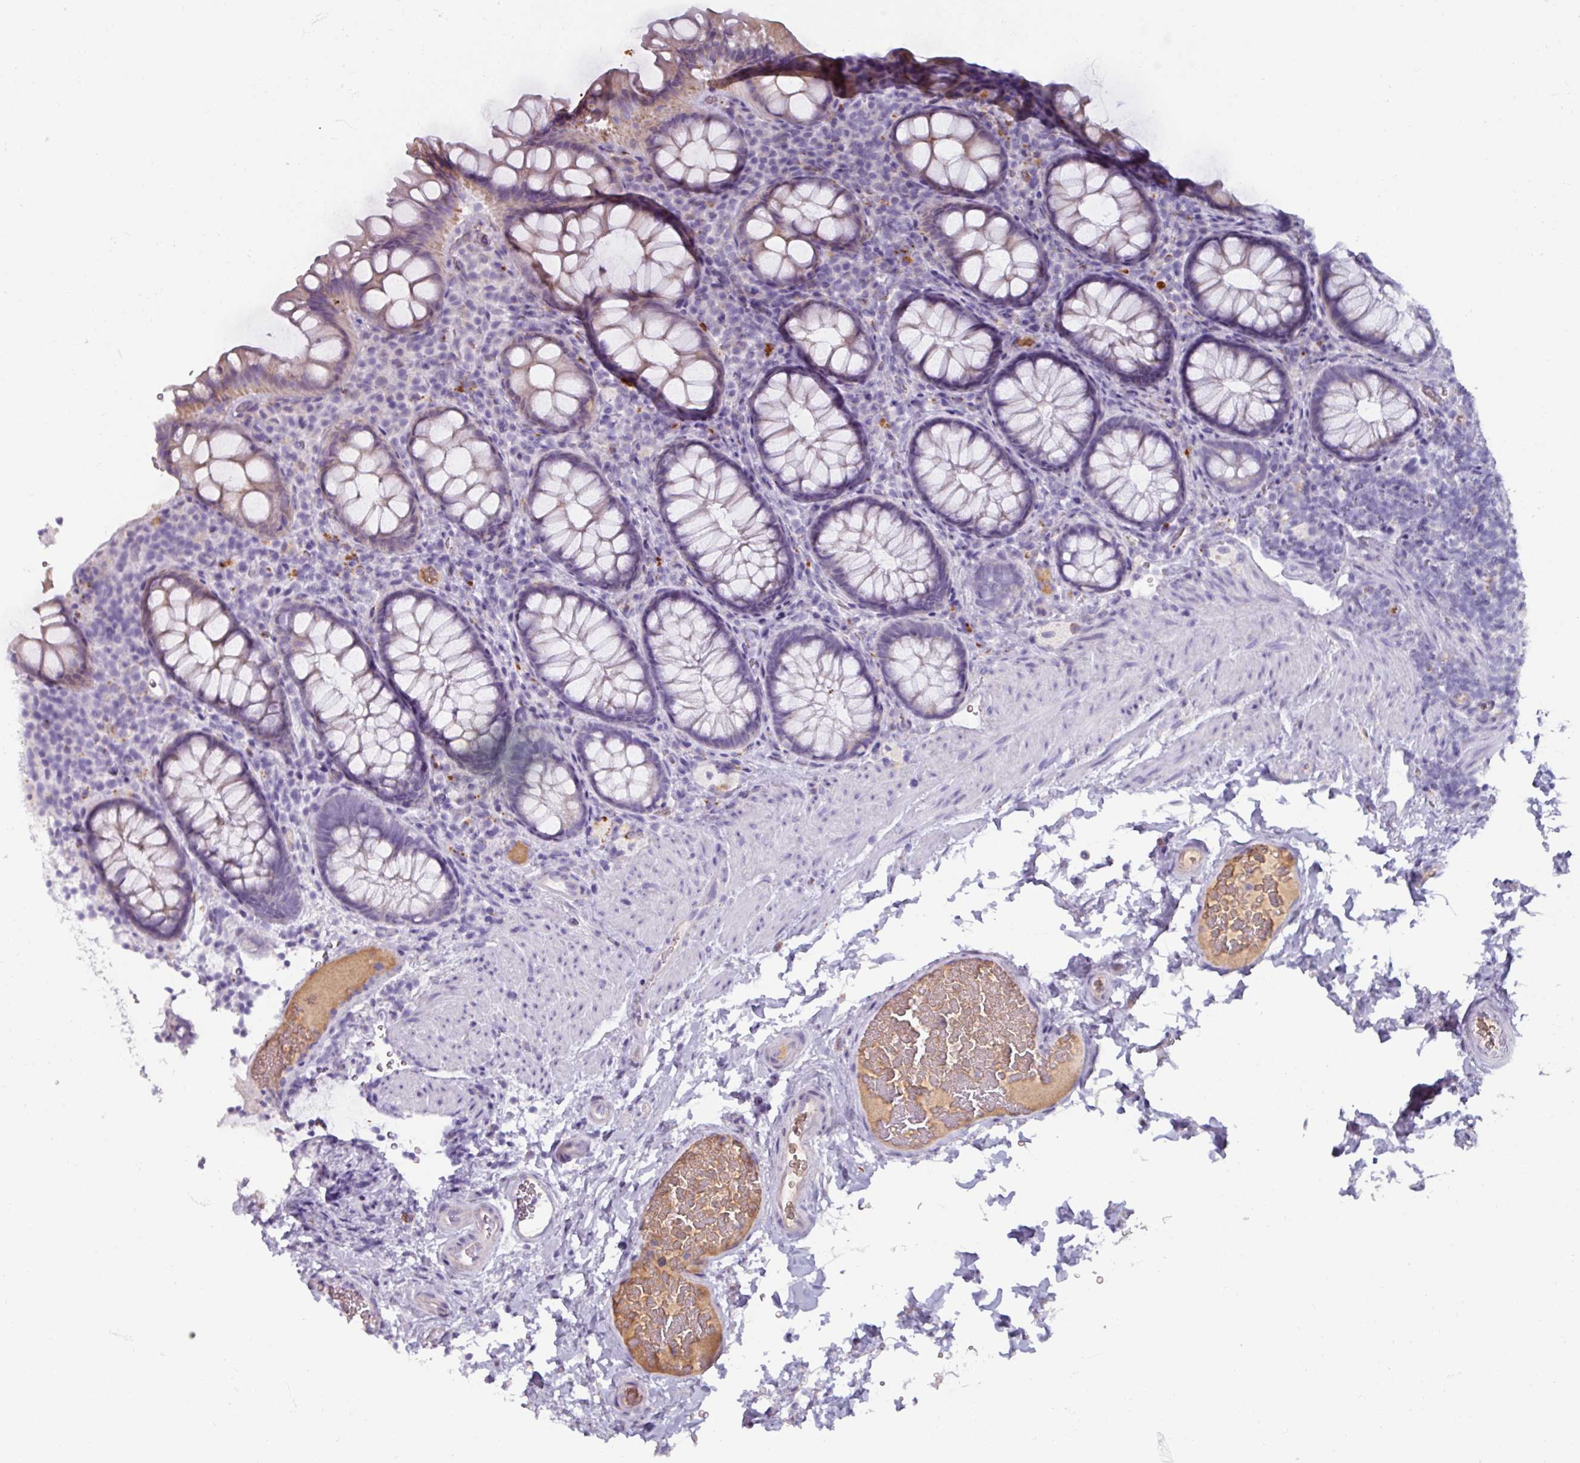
{"staining": {"intensity": "moderate", "quantity": "<25%", "location": "cytoplasmic/membranous"}, "tissue": "rectum", "cell_type": "Glandular cells", "image_type": "normal", "snomed": [{"axis": "morphology", "description": "Normal tissue, NOS"}, {"axis": "topography", "description": "Rectum"}], "caption": "DAB immunohistochemical staining of unremarkable human rectum shows moderate cytoplasmic/membranous protein expression in approximately <25% of glandular cells.", "gene": "SPESP1", "patient": {"sex": "female", "age": 69}}